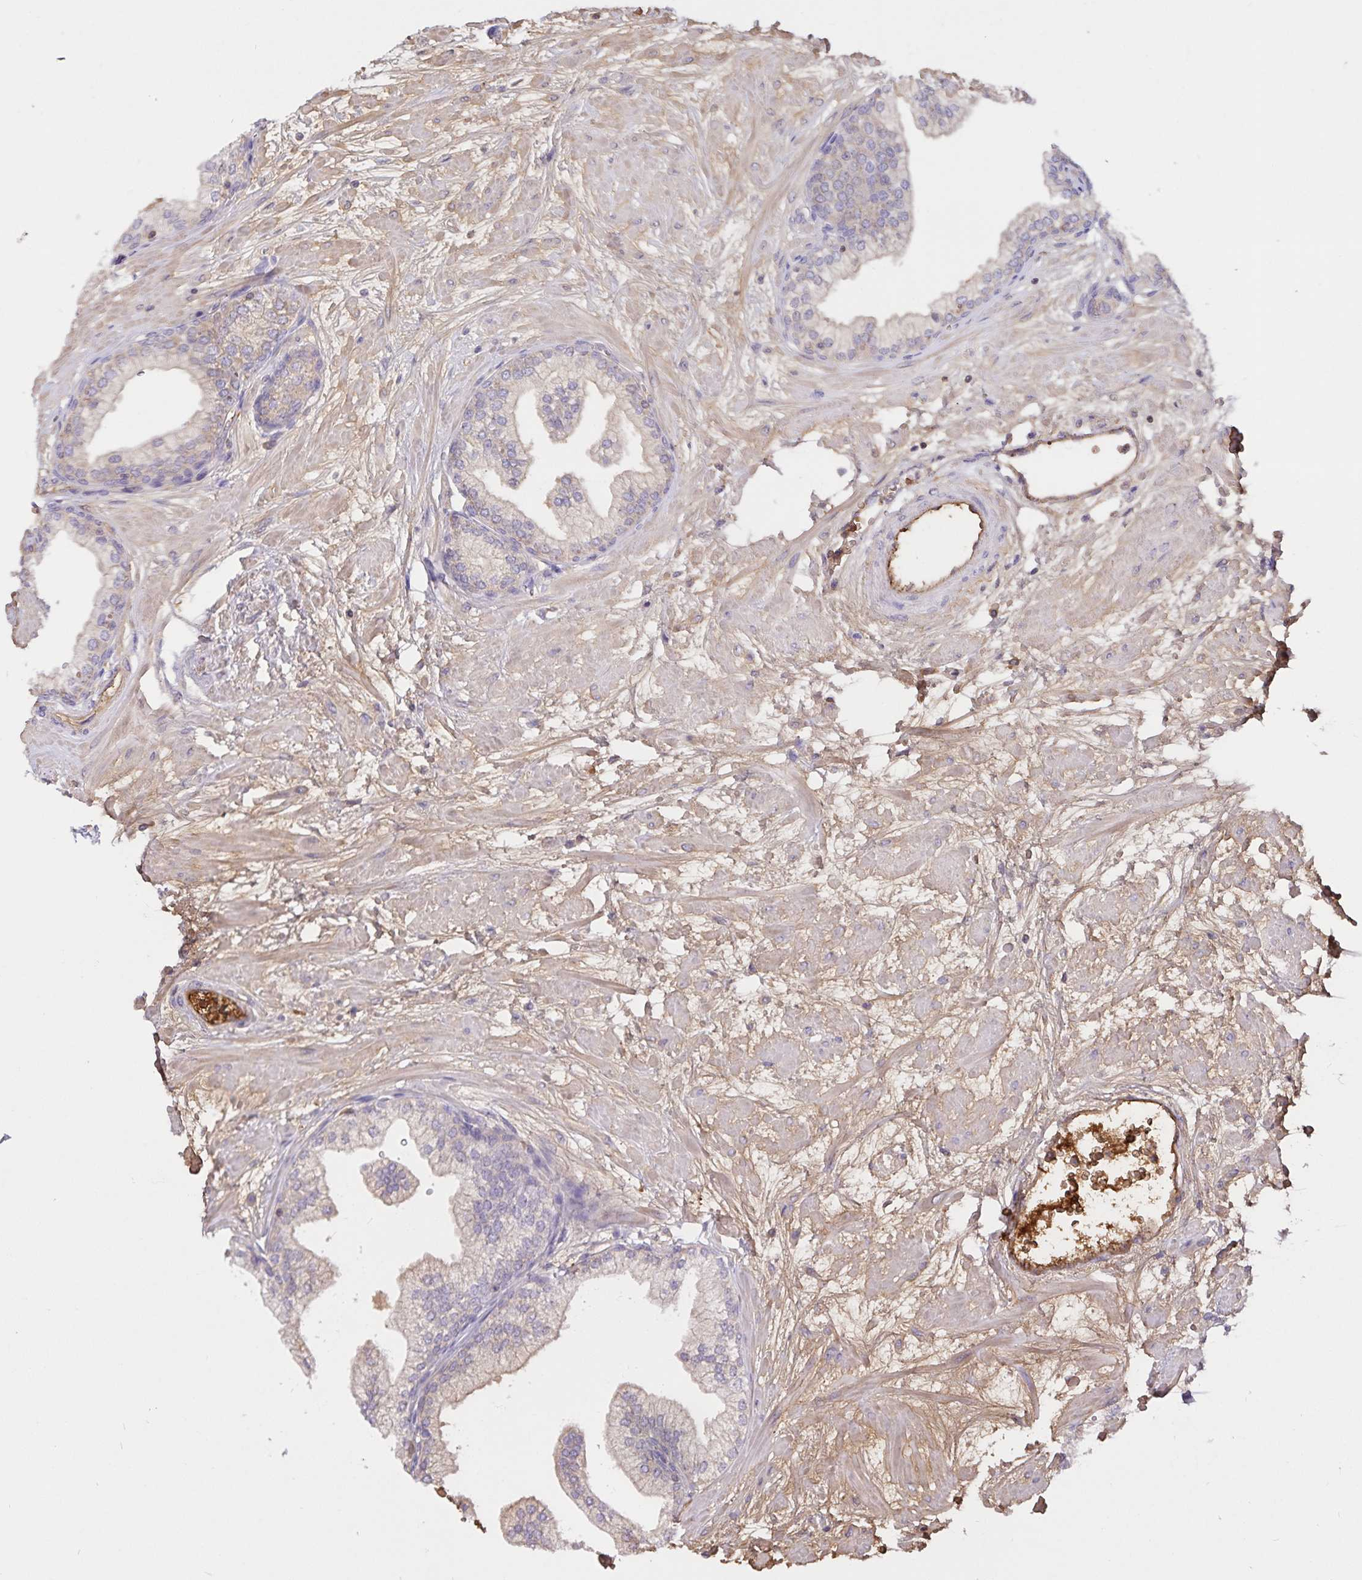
{"staining": {"intensity": "weak", "quantity": "<25%", "location": "cytoplasmic/membranous"}, "tissue": "prostate", "cell_type": "Glandular cells", "image_type": "normal", "snomed": [{"axis": "morphology", "description": "Normal tissue, NOS"}, {"axis": "topography", "description": "Prostate"}, {"axis": "topography", "description": "Peripheral nerve tissue"}], "caption": "A photomicrograph of prostate stained for a protein demonstrates no brown staining in glandular cells.", "gene": "FGG", "patient": {"sex": "male", "age": 61}}